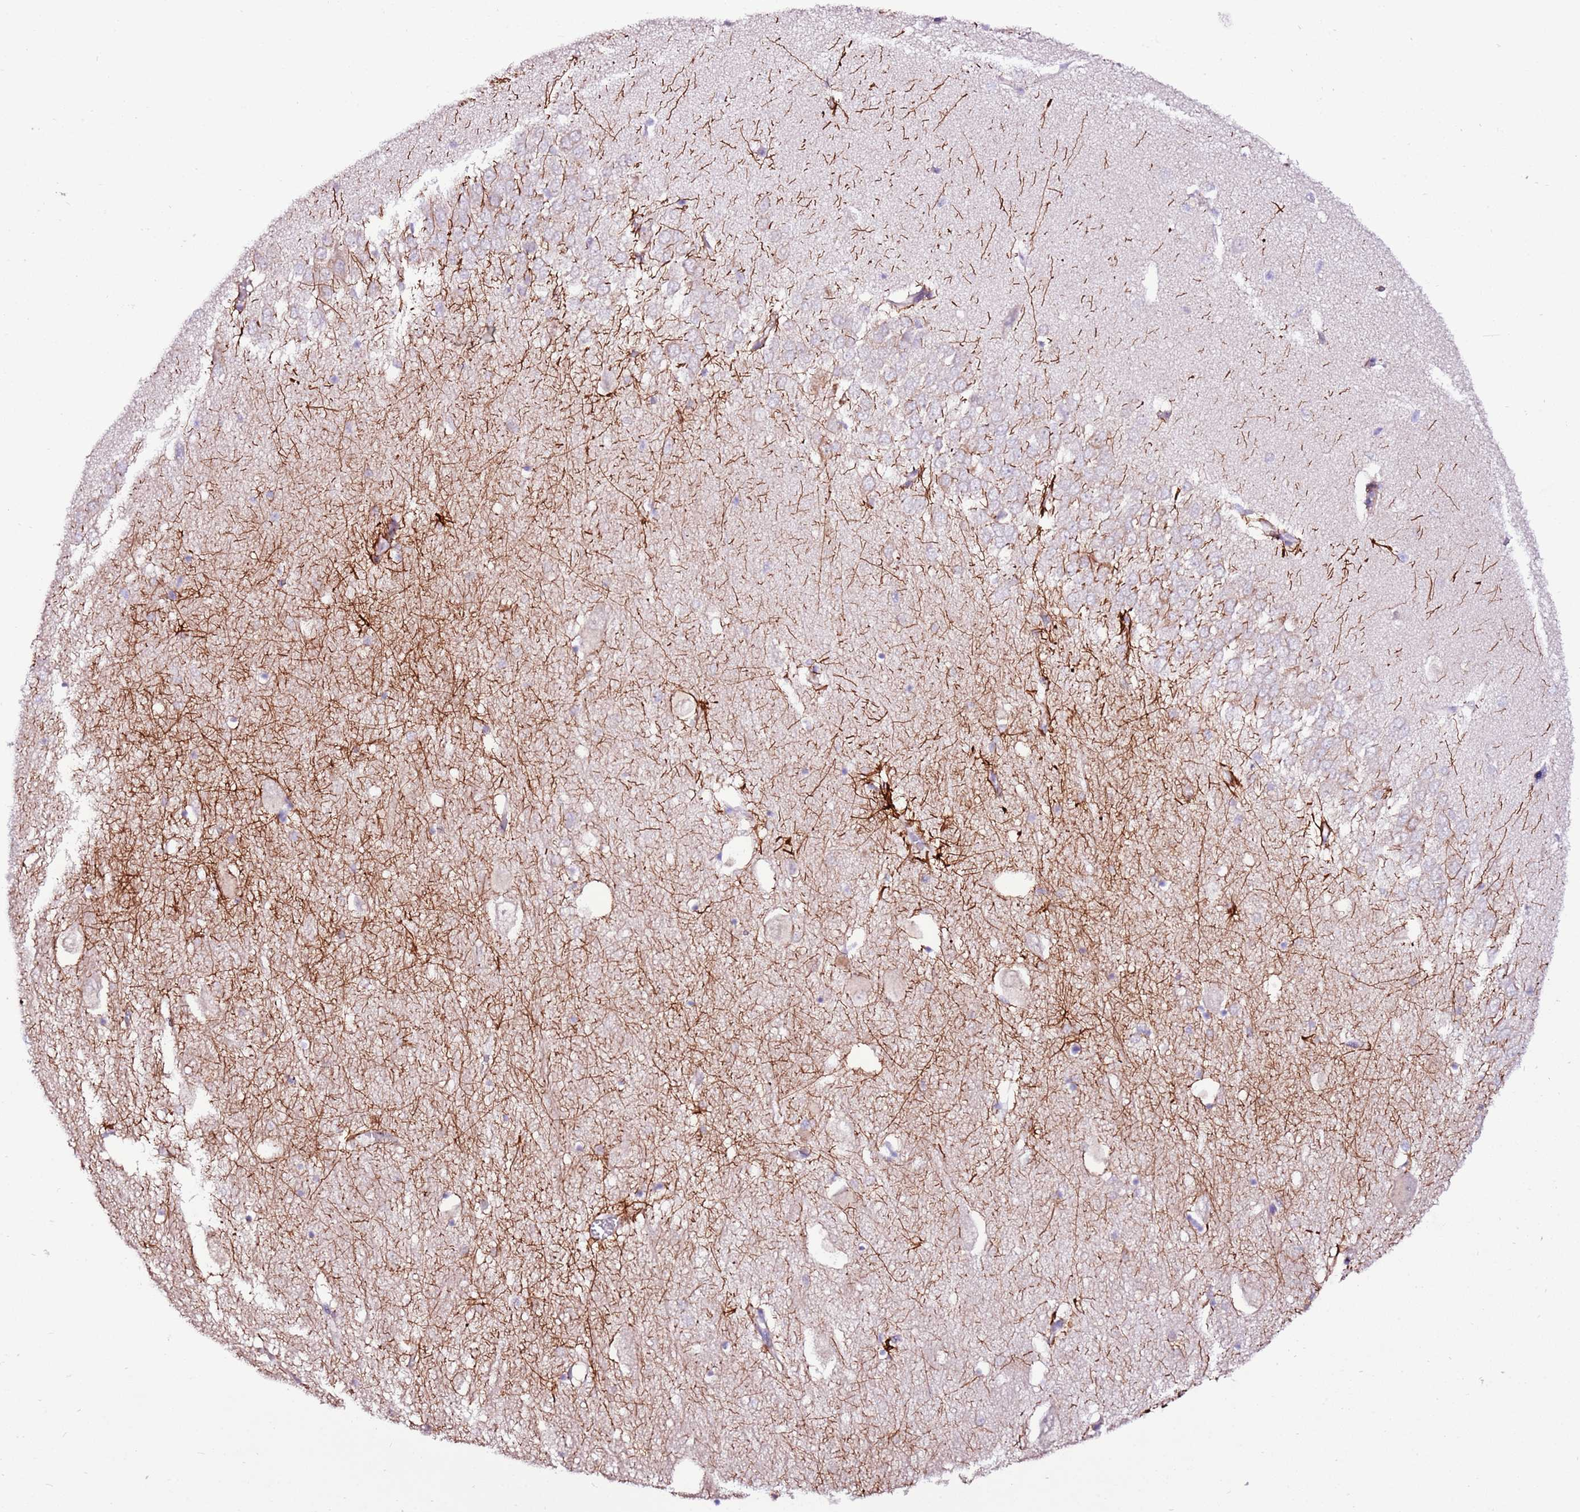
{"staining": {"intensity": "moderate", "quantity": "<25%", "location": "cytoplasmic/membranous"}, "tissue": "hippocampus", "cell_type": "Glial cells", "image_type": "normal", "snomed": [{"axis": "morphology", "description": "Normal tissue, NOS"}, {"axis": "topography", "description": "Hippocampus"}], "caption": "Protein expression analysis of normal human hippocampus reveals moderate cytoplasmic/membranous staining in about <25% of glial cells. (DAB (3,3'-diaminobenzidine) IHC, brown staining for protein, blue staining for nuclei).", "gene": "ART5", "patient": {"sex": "female", "age": 64}}